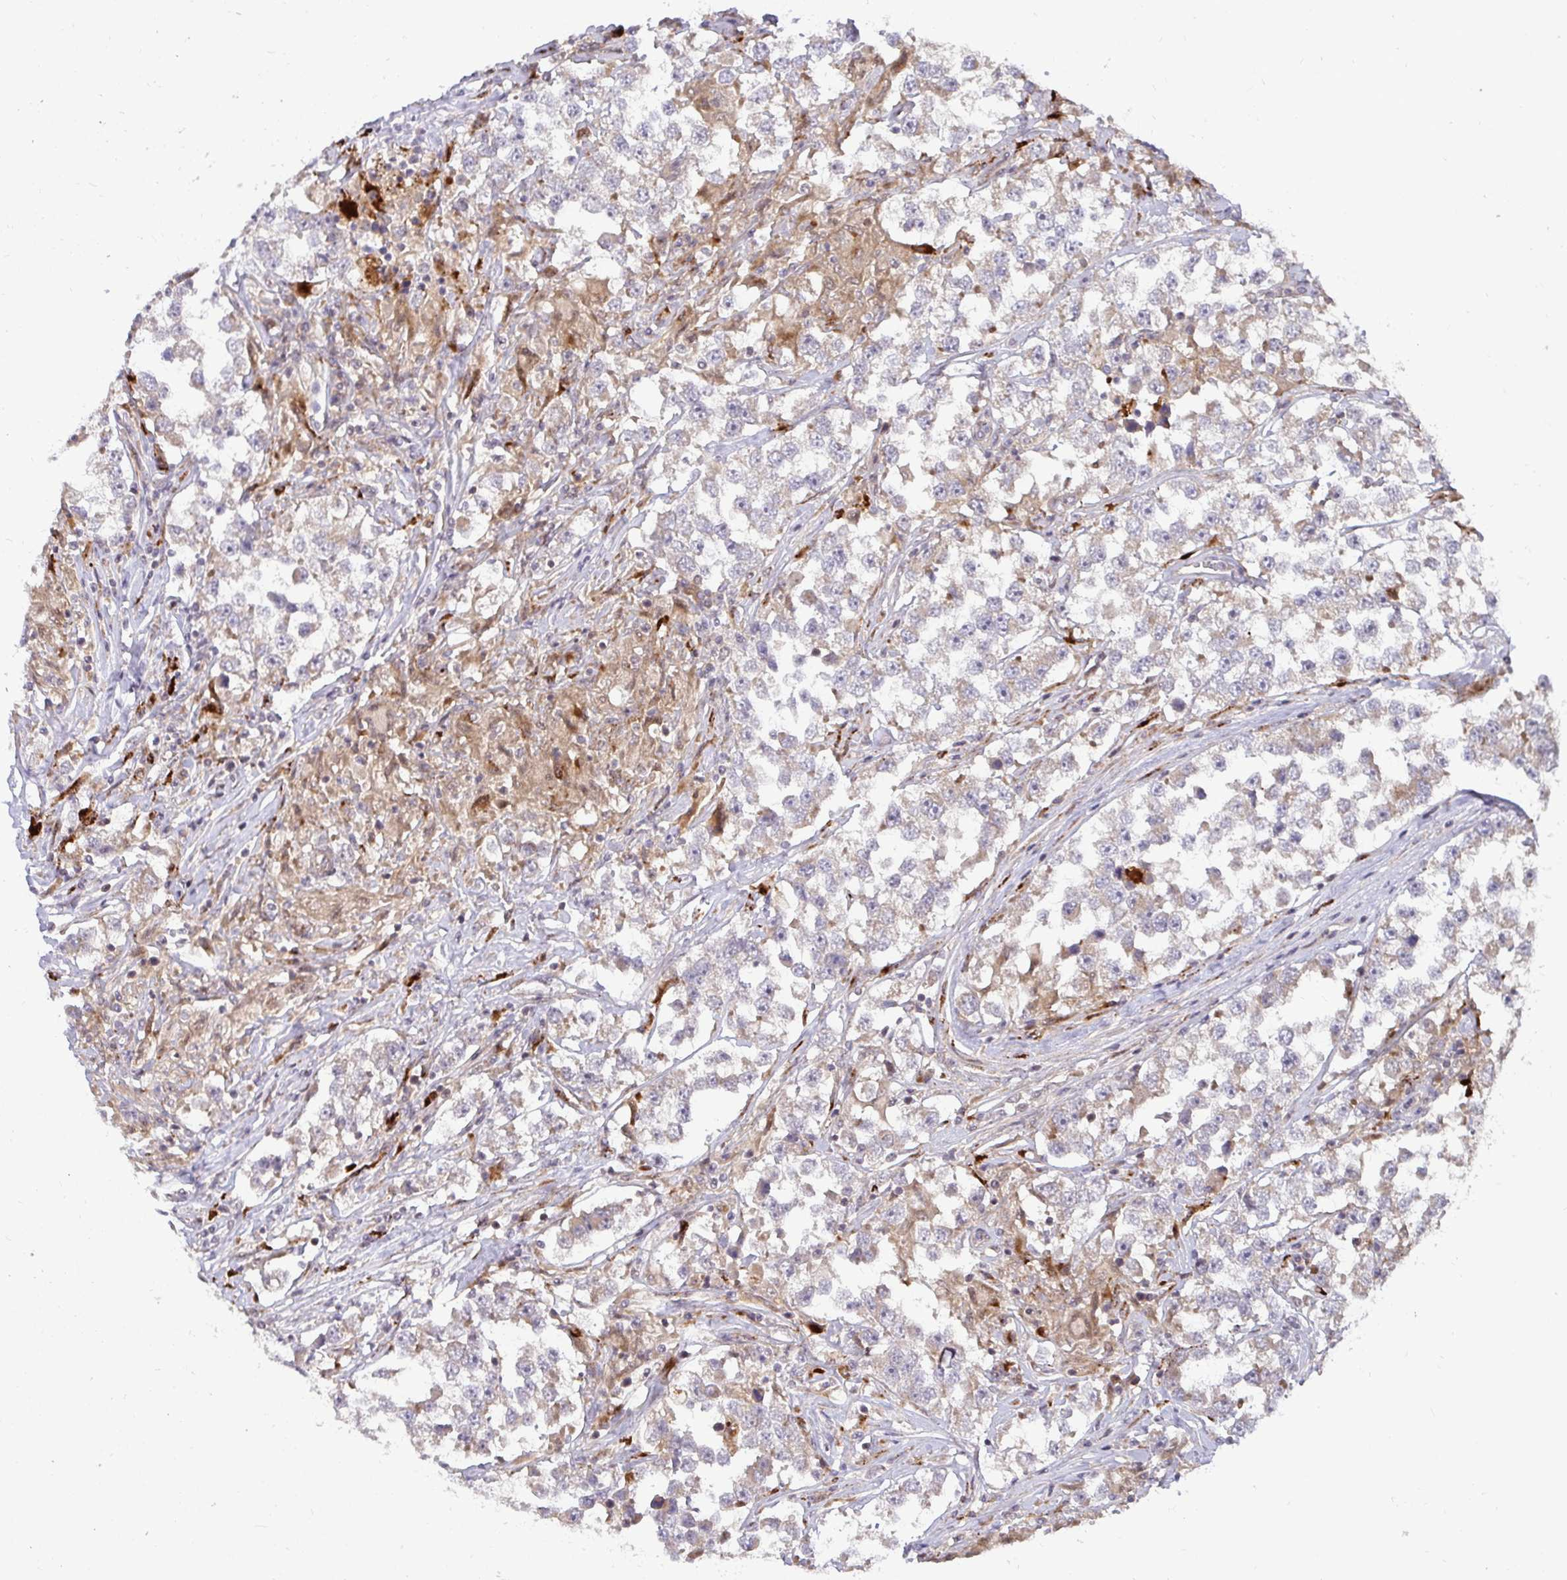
{"staining": {"intensity": "weak", "quantity": "25%-75%", "location": "cytoplasmic/membranous"}, "tissue": "testis cancer", "cell_type": "Tumor cells", "image_type": "cancer", "snomed": [{"axis": "morphology", "description": "Seminoma, NOS"}, {"axis": "topography", "description": "Testis"}], "caption": "This histopathology image displays IHC staining of testis cancer, with low weak cytoplasmic/membranous positivity in approximately 25%-75% of tumor cells.", "gene": "TRIM44", "patient": {"sex": "male", "age": 46}}